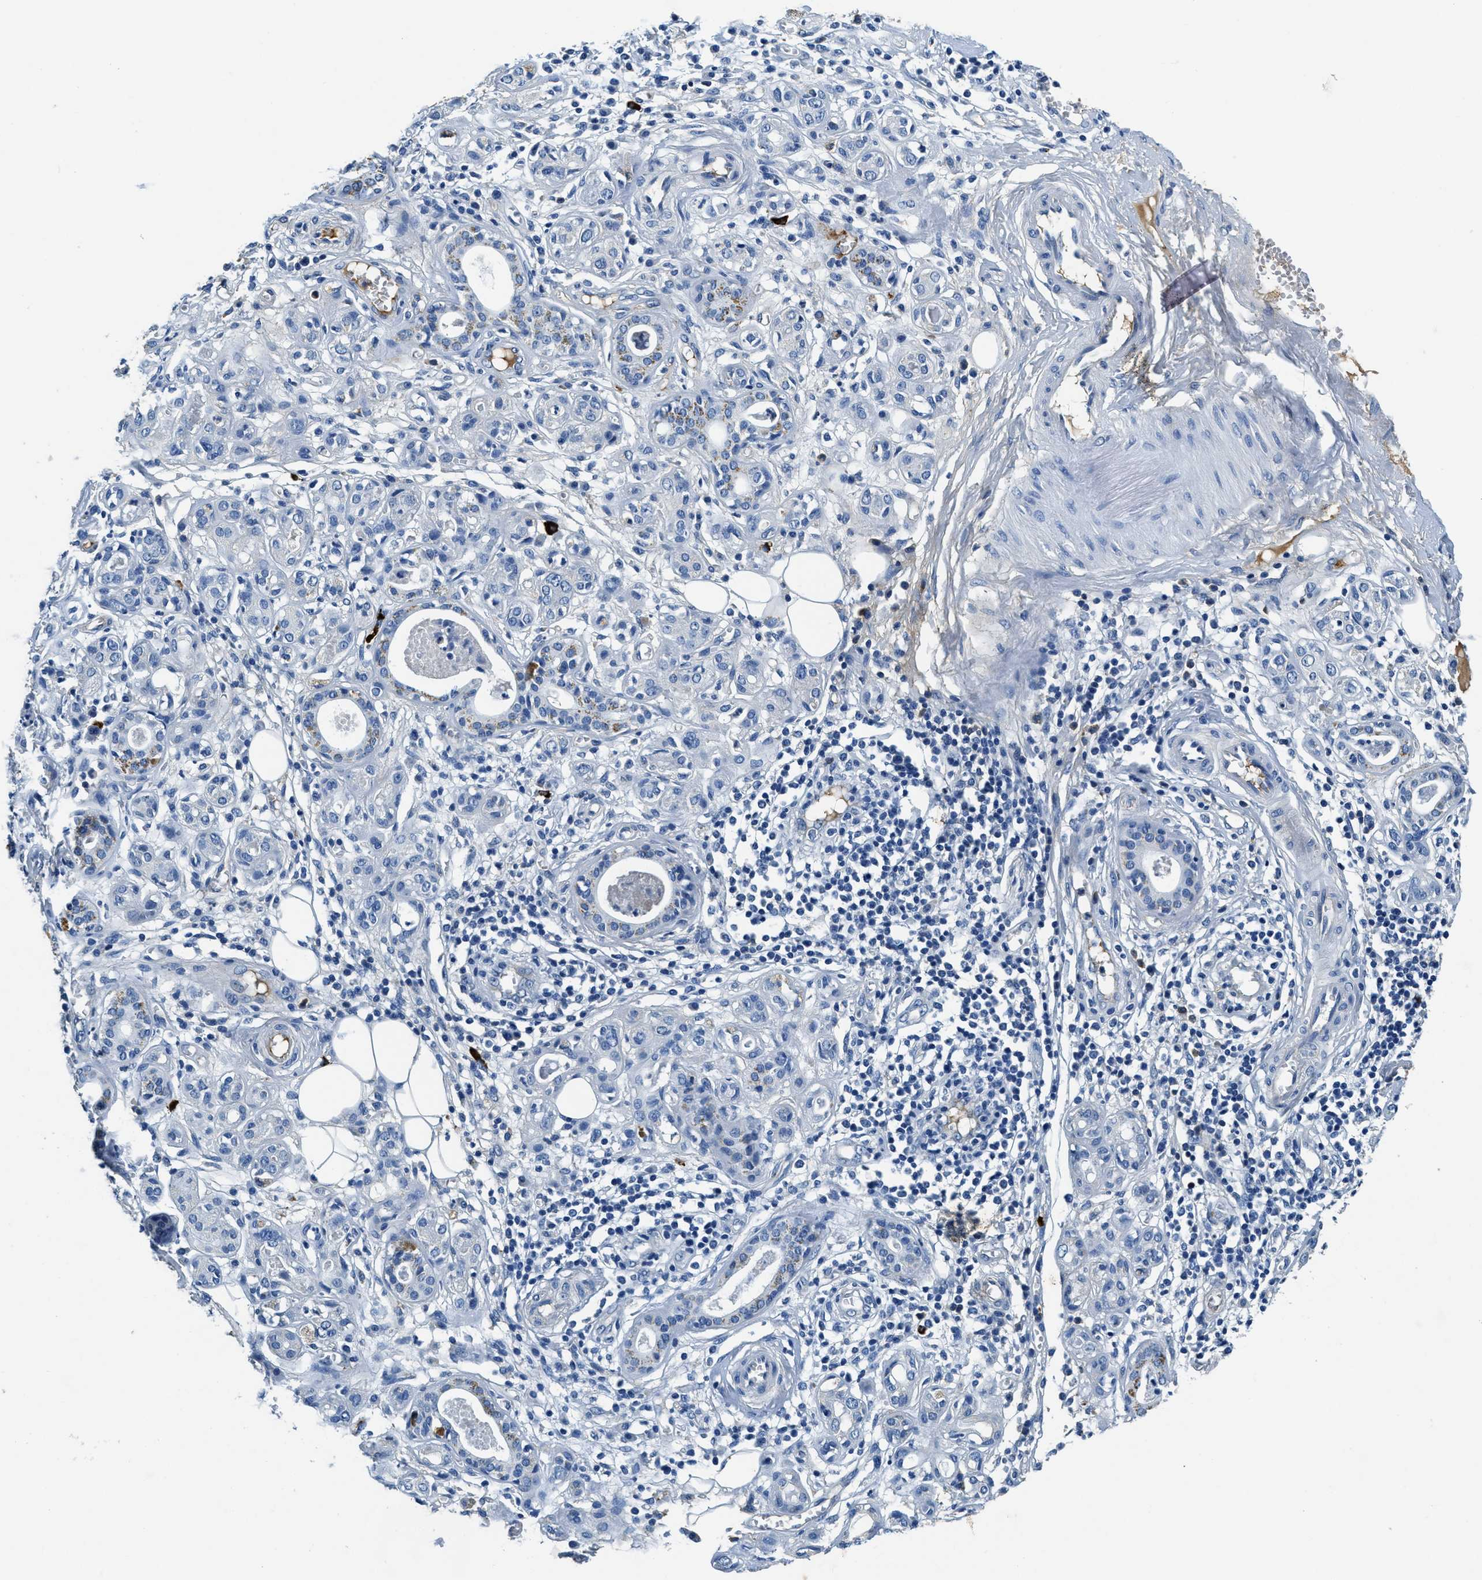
{"staining": {"intensity": "moderate", "quantity": "25%-75%", "location": "cytoplasmic/membranous"}, "tissue": "adipose tissue", "cell_type": "Adipocytes", "image_type": "normal", "snomed": [{"axis": "morphology", "description": "Normal tissue, NOS"}, {"axis": "morphology", "description": "Inflammation, NOS"}, {"axis": "topography", "description": "Salivary gland"}, {"axis": "topography", "description": "Peripheral nerve tissue"}], "caption": "A high-resolution image shows IHC staining of unremarkable adipose tissue, which demonstrates moderate cytoplasmic/membranous expression in approximately 25%-75% of adipocytes.", "gene": "TMEM186", "patient": {"sex": "female", "age": 75}}